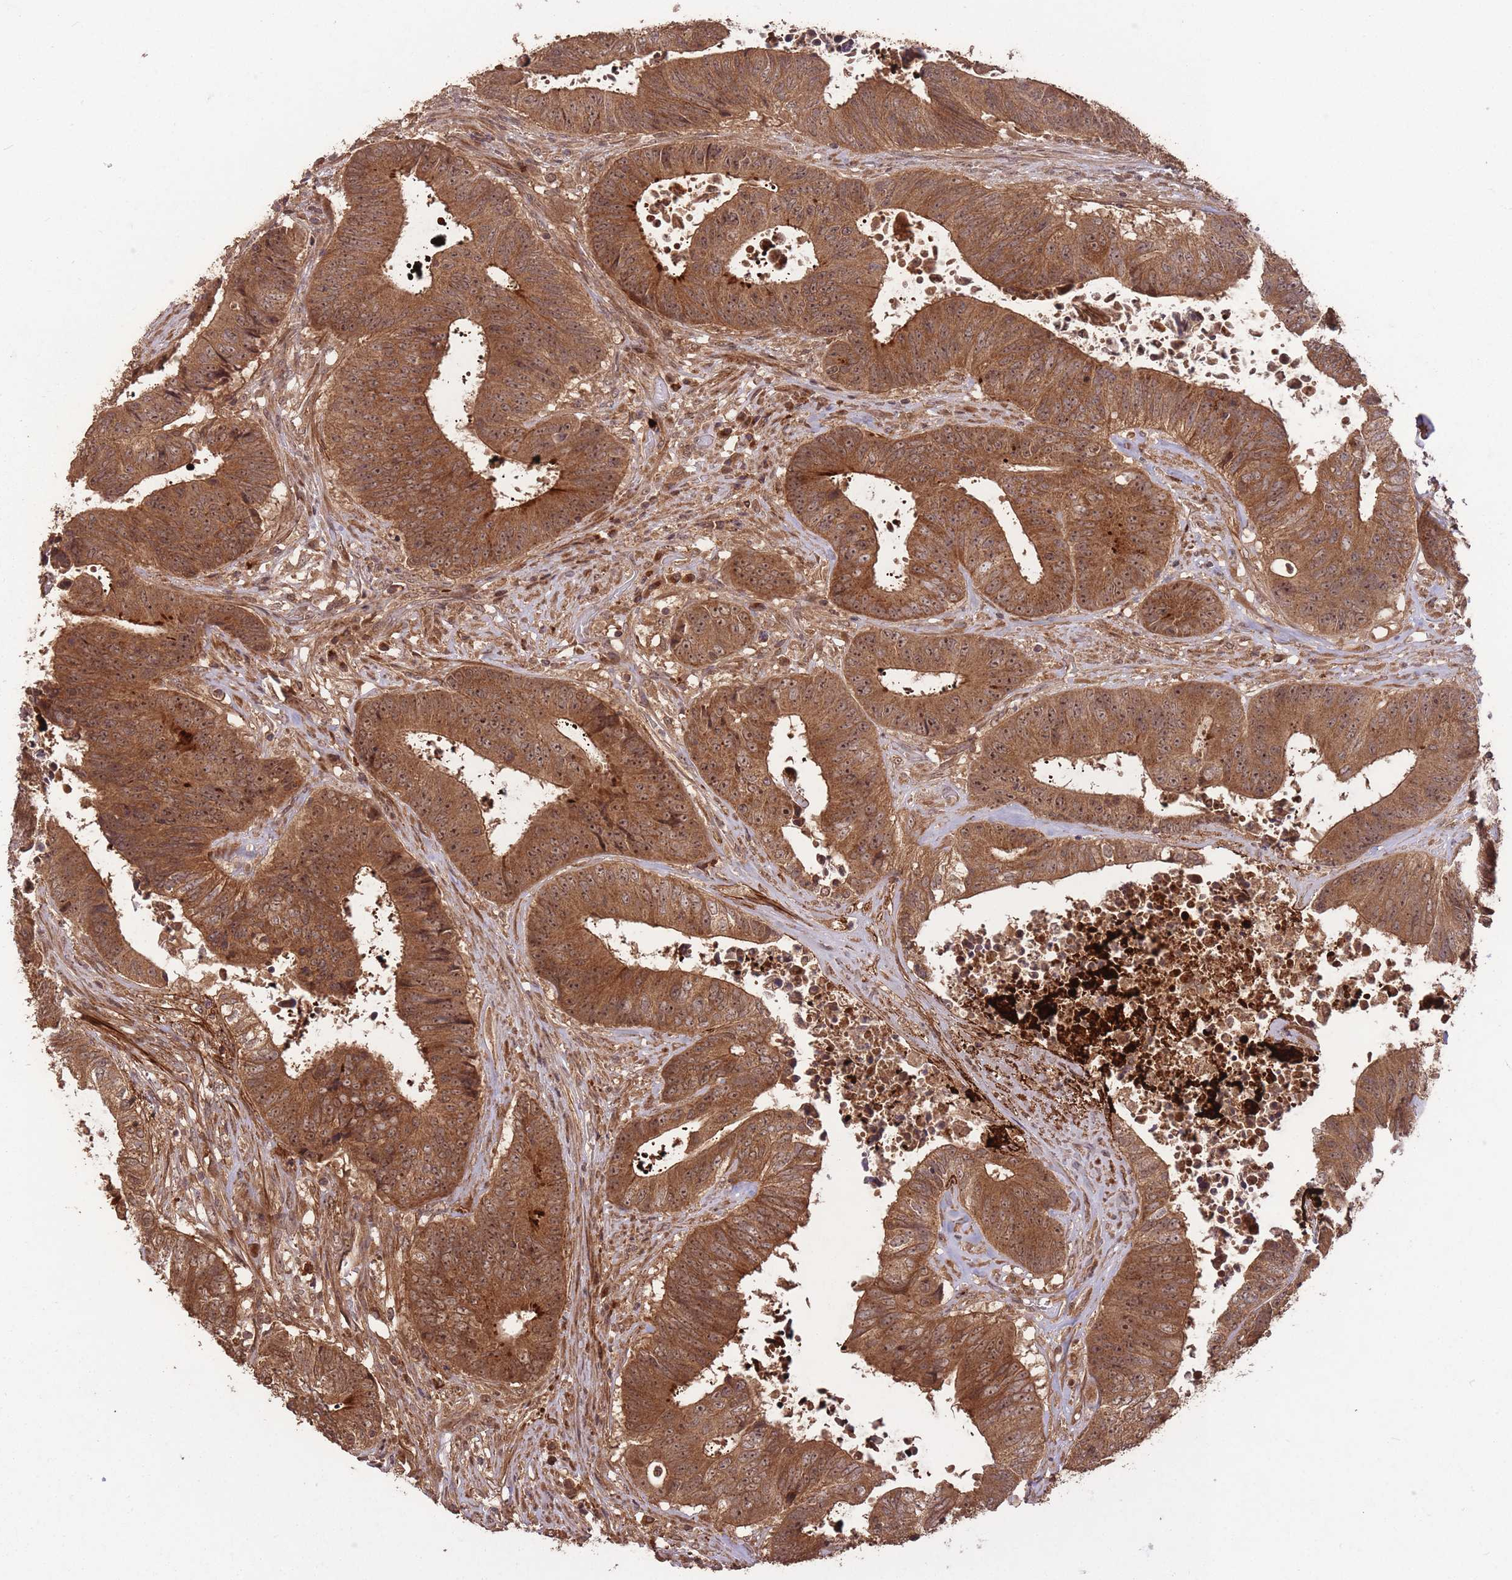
{"staining": {"intensity": "strong", "quantity": ">75%", "location": "cytoplasmic/membranous,nuclear"}, "tissue": "colorectal cancer", "cell_type": "Tumor cells", "image_type": "cancer", "snomed": [{"axis": "morphology", "description": "Adenocarcinoma, NOS"}, {"axis": "topography", "description": "Rectum"}], "caption": "Immunohistochemical staining of human colorectal cancer demonstrates strong cytoplasmic/membranous and nuclear protein expression in approximately >75% of tumor cells. The protein is stained brown, and the nuclei are stained in blue (DAB (3,3'-diaminobenzidine) IHC with brightfield microscopy, high magnification).", "gene": "ERBB3", "patient": {"sex": "male", "age": 72}}